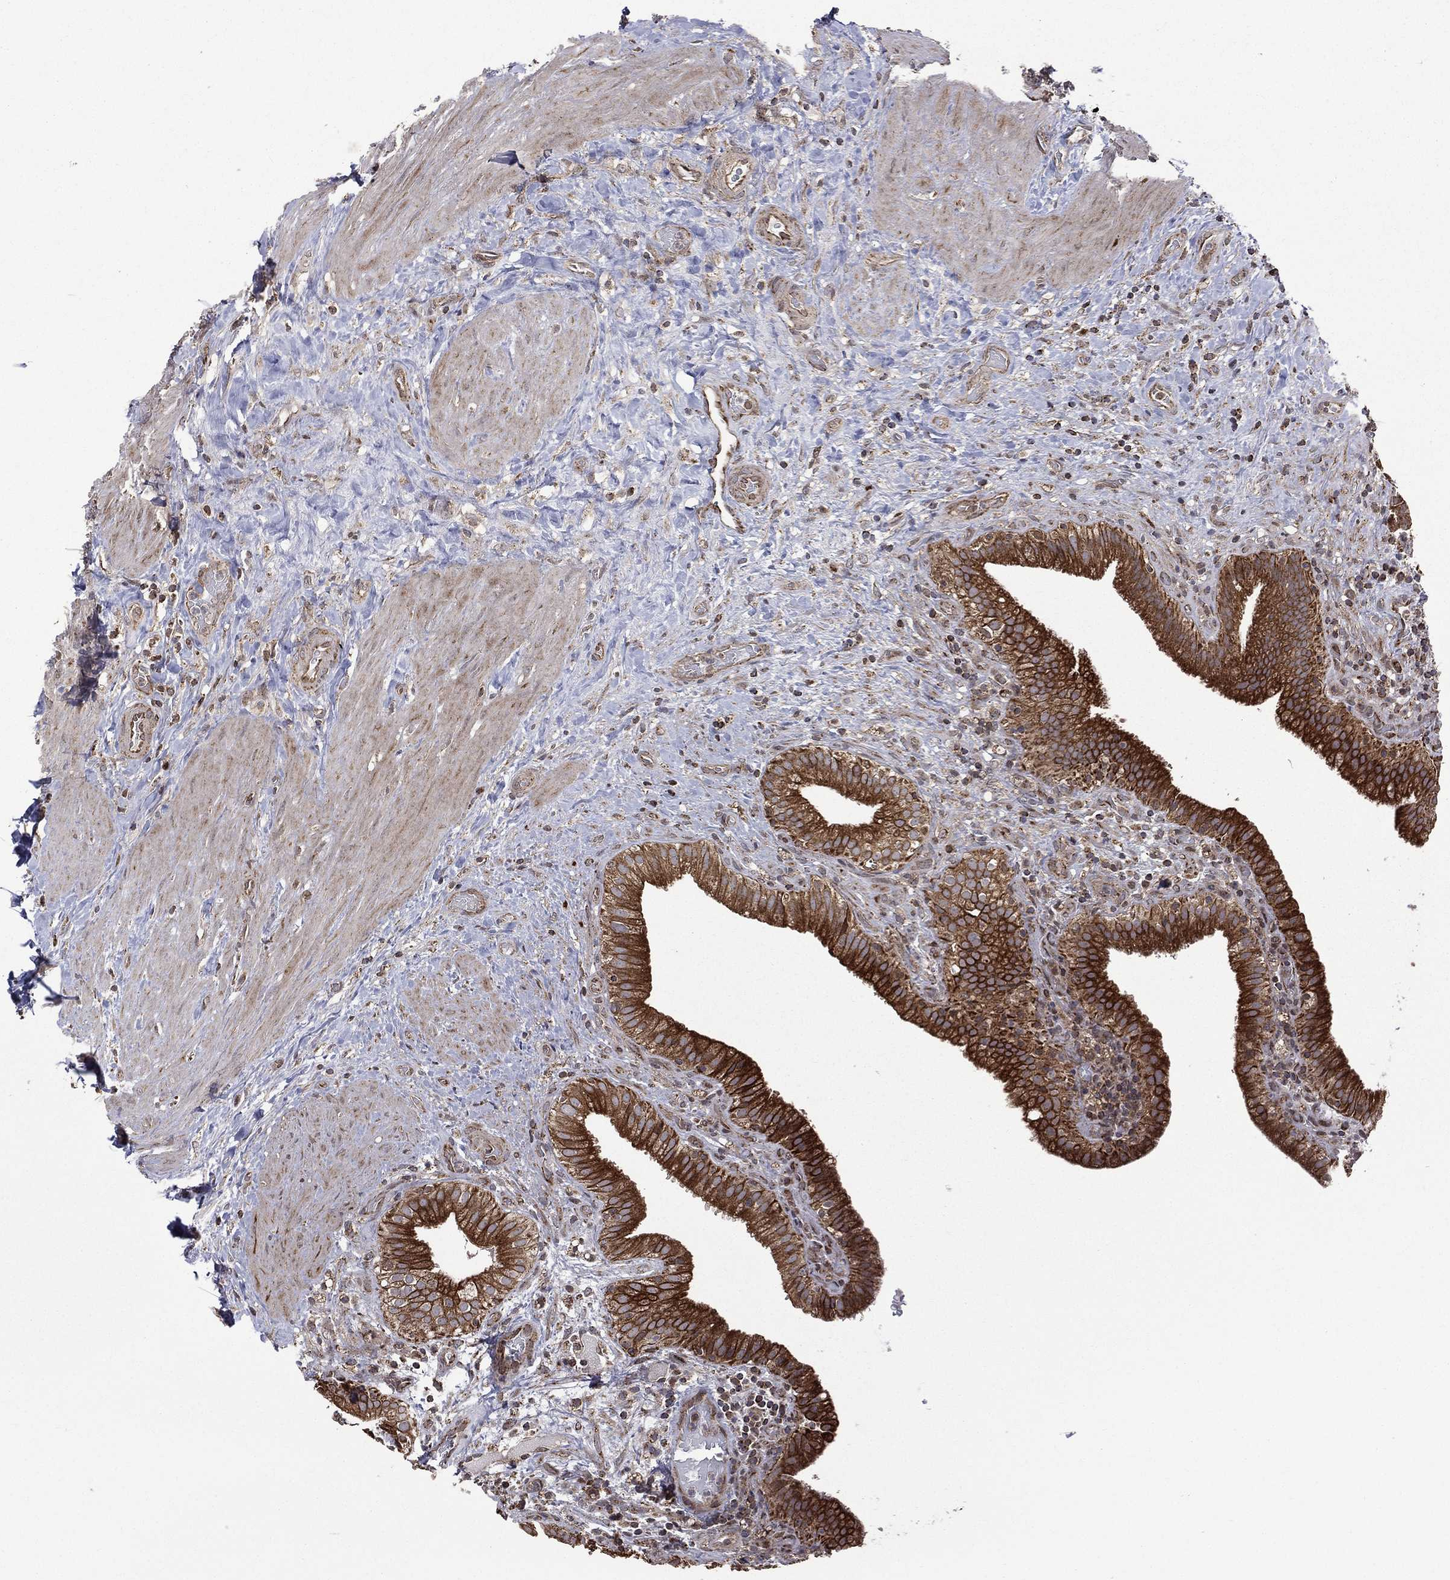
{"staining": {"intensity": "strong", "quantity": ">75%", "location": "cytoplasmic/membranous"}, "tissue": "gallbladder", "cell_type": "Glandular cells", "image_type": "normal", "snomed": [{"axis": "morphology", "description": "Normal tissue, NOS"}, {"axis": "topography", "description": "Gallbladder"}], "caption": "Protein expression by immunohistochemistry (IHC) displays strong cytoplasmic/membranous positivity in about >75% of glandular cells in unremarkable gallbladder.", "gene": "GIMAP6", "patient": {"sex": "male", "age": 62}}